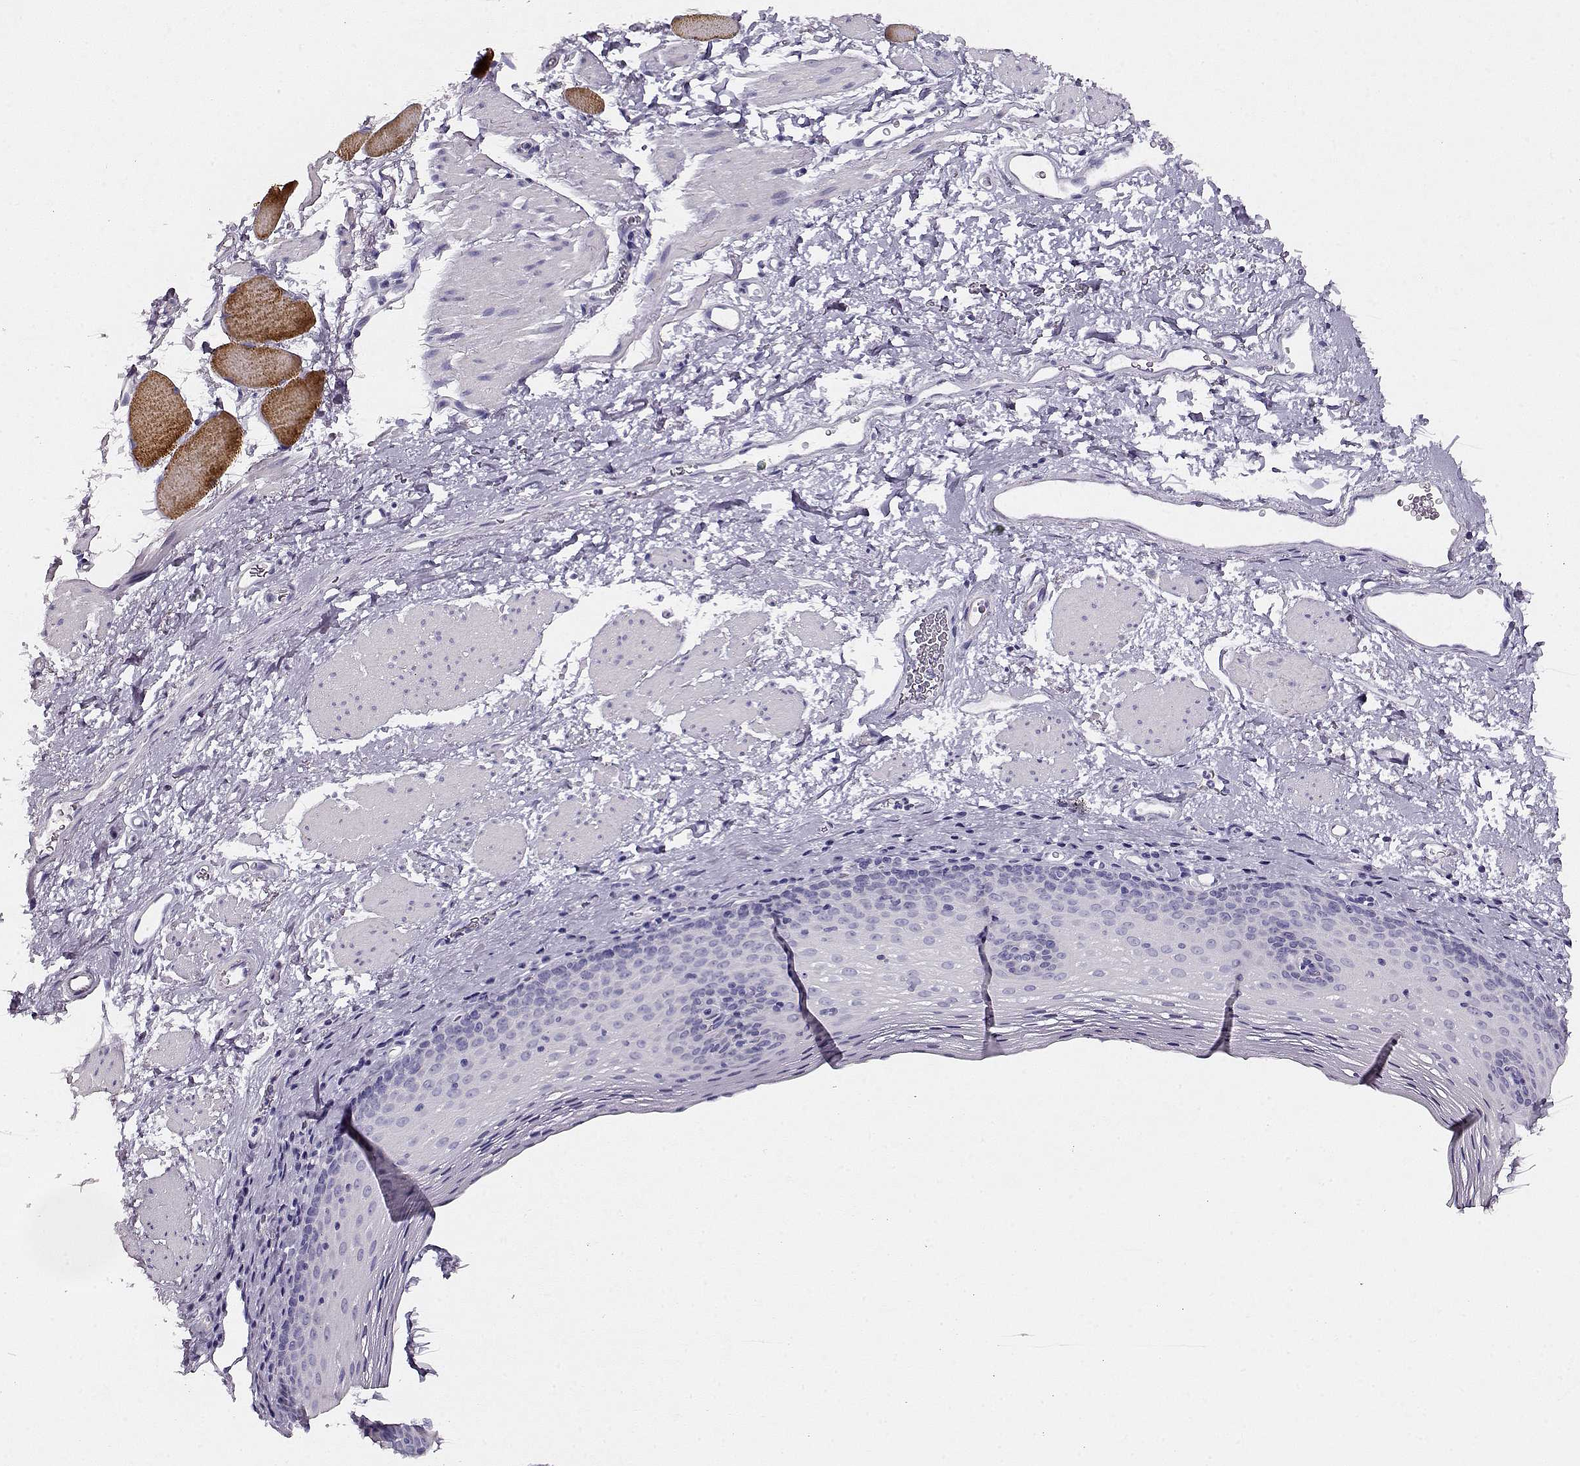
{"staining": {"intensity": "negative", "quantity": "none", "location": "none"}, "tissue": "esophagus", "cell_type": "Squamous epithelial cells", "image_type": "normal", "snomed": [{"axis": "morphology", "description": "Normal tissue, NOS"}, {"axis": "topography", "description": "Esophagus"}], "caption": "Human esophagus stained for a protein using IHC shows no staining in squamous epithelial cells.", "gene": "ACTN2", "patient": {"sex": "female", "age": 68}}